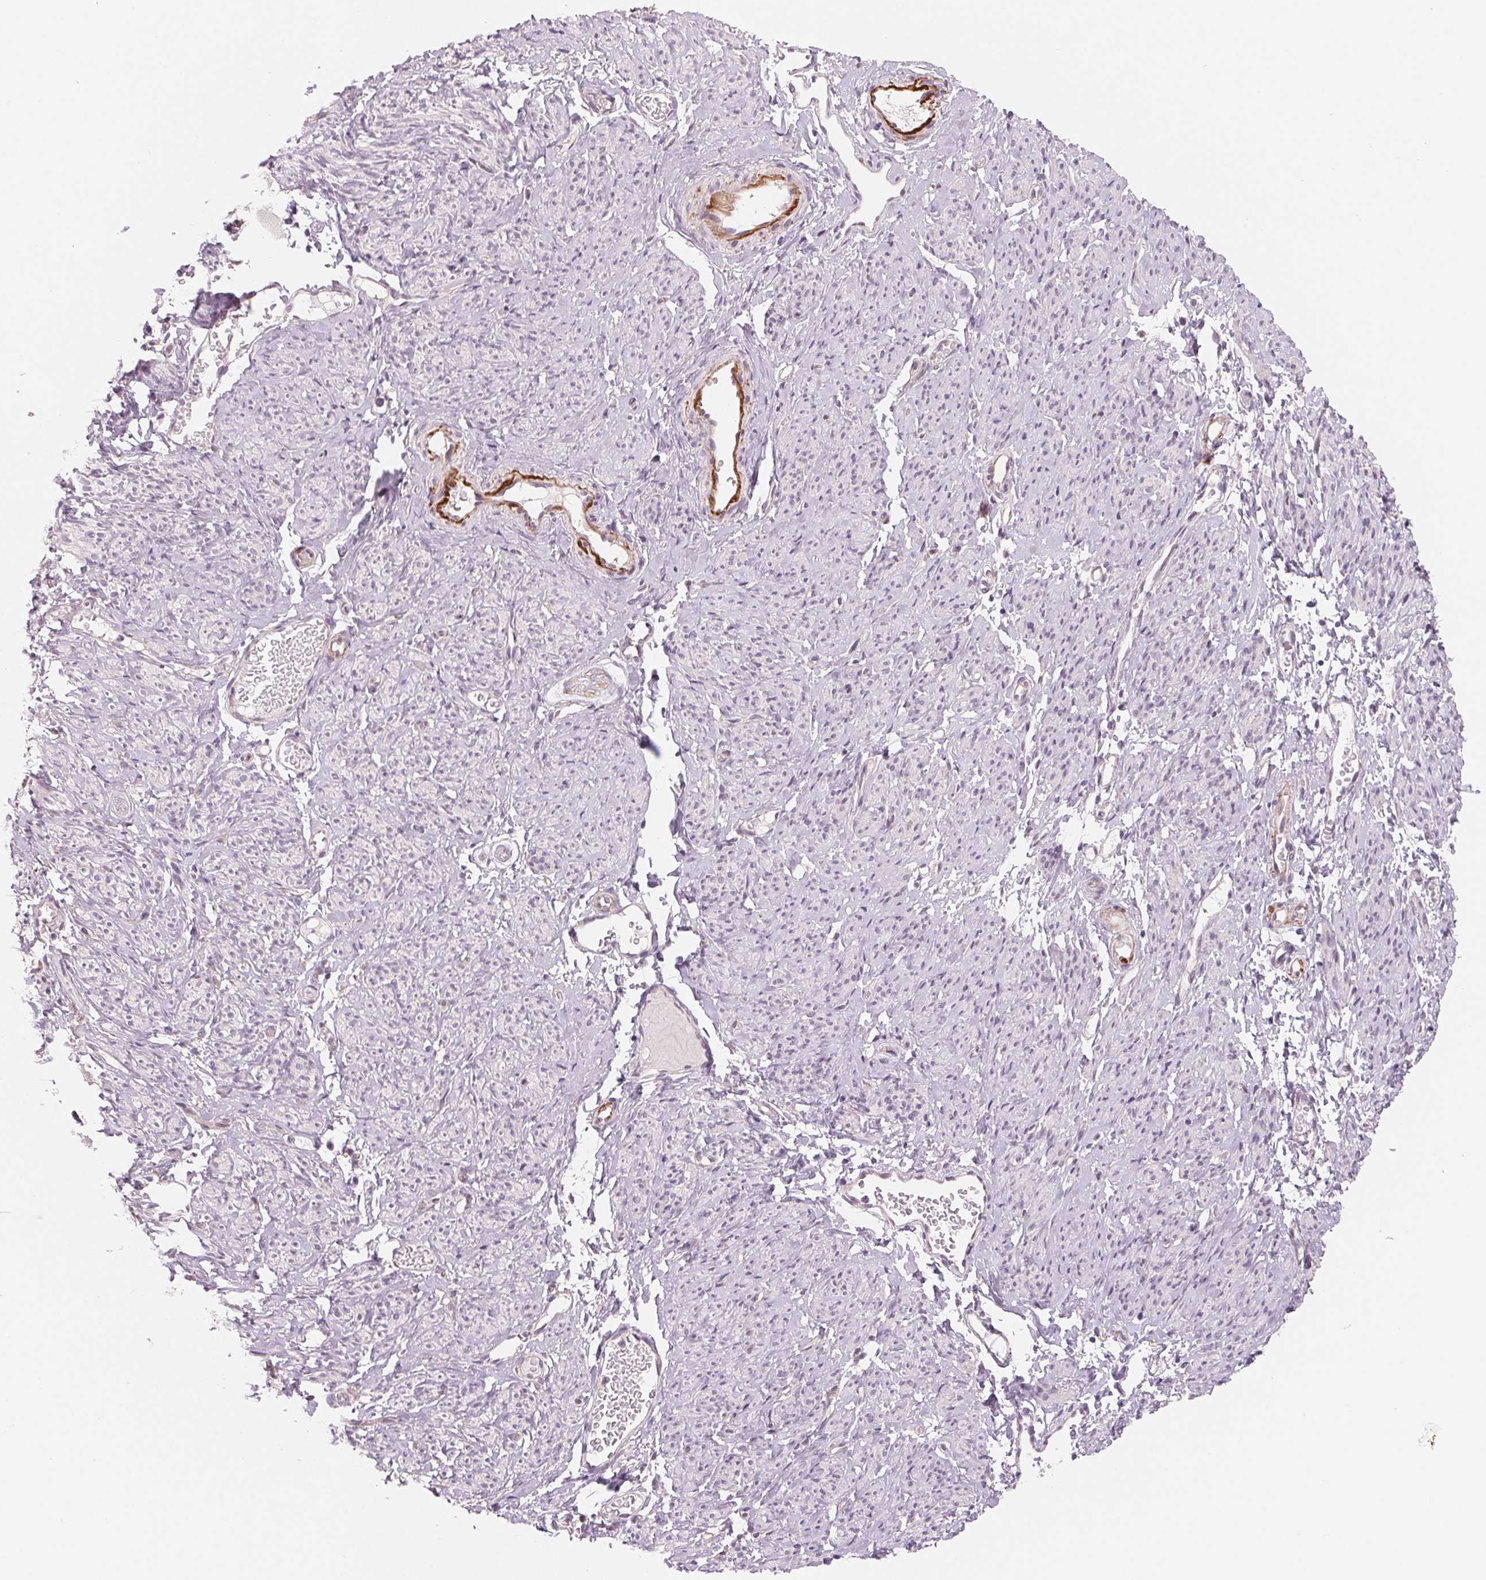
{"staining": {"intensity": "negative", "quantity": "none", "location": "none"}, "tissue": "smooth muscle", "cell_type": "Smooth muscle cells", "image_type": "normal", "snomed": [{"axis": "morphology", "description": "Normal tissue, NOS"}, {"axis": "topography", "description": "Smooth muscle"}], "caption": "Micrograph shows no significant protein staining in smooth muscle cells of unremarkable smooth muscle. (Immunohistochemistry, brightfield microscopy, high magnification).", "gene": "CFC1B", "patient": {"sex": "female", "age": 65}}